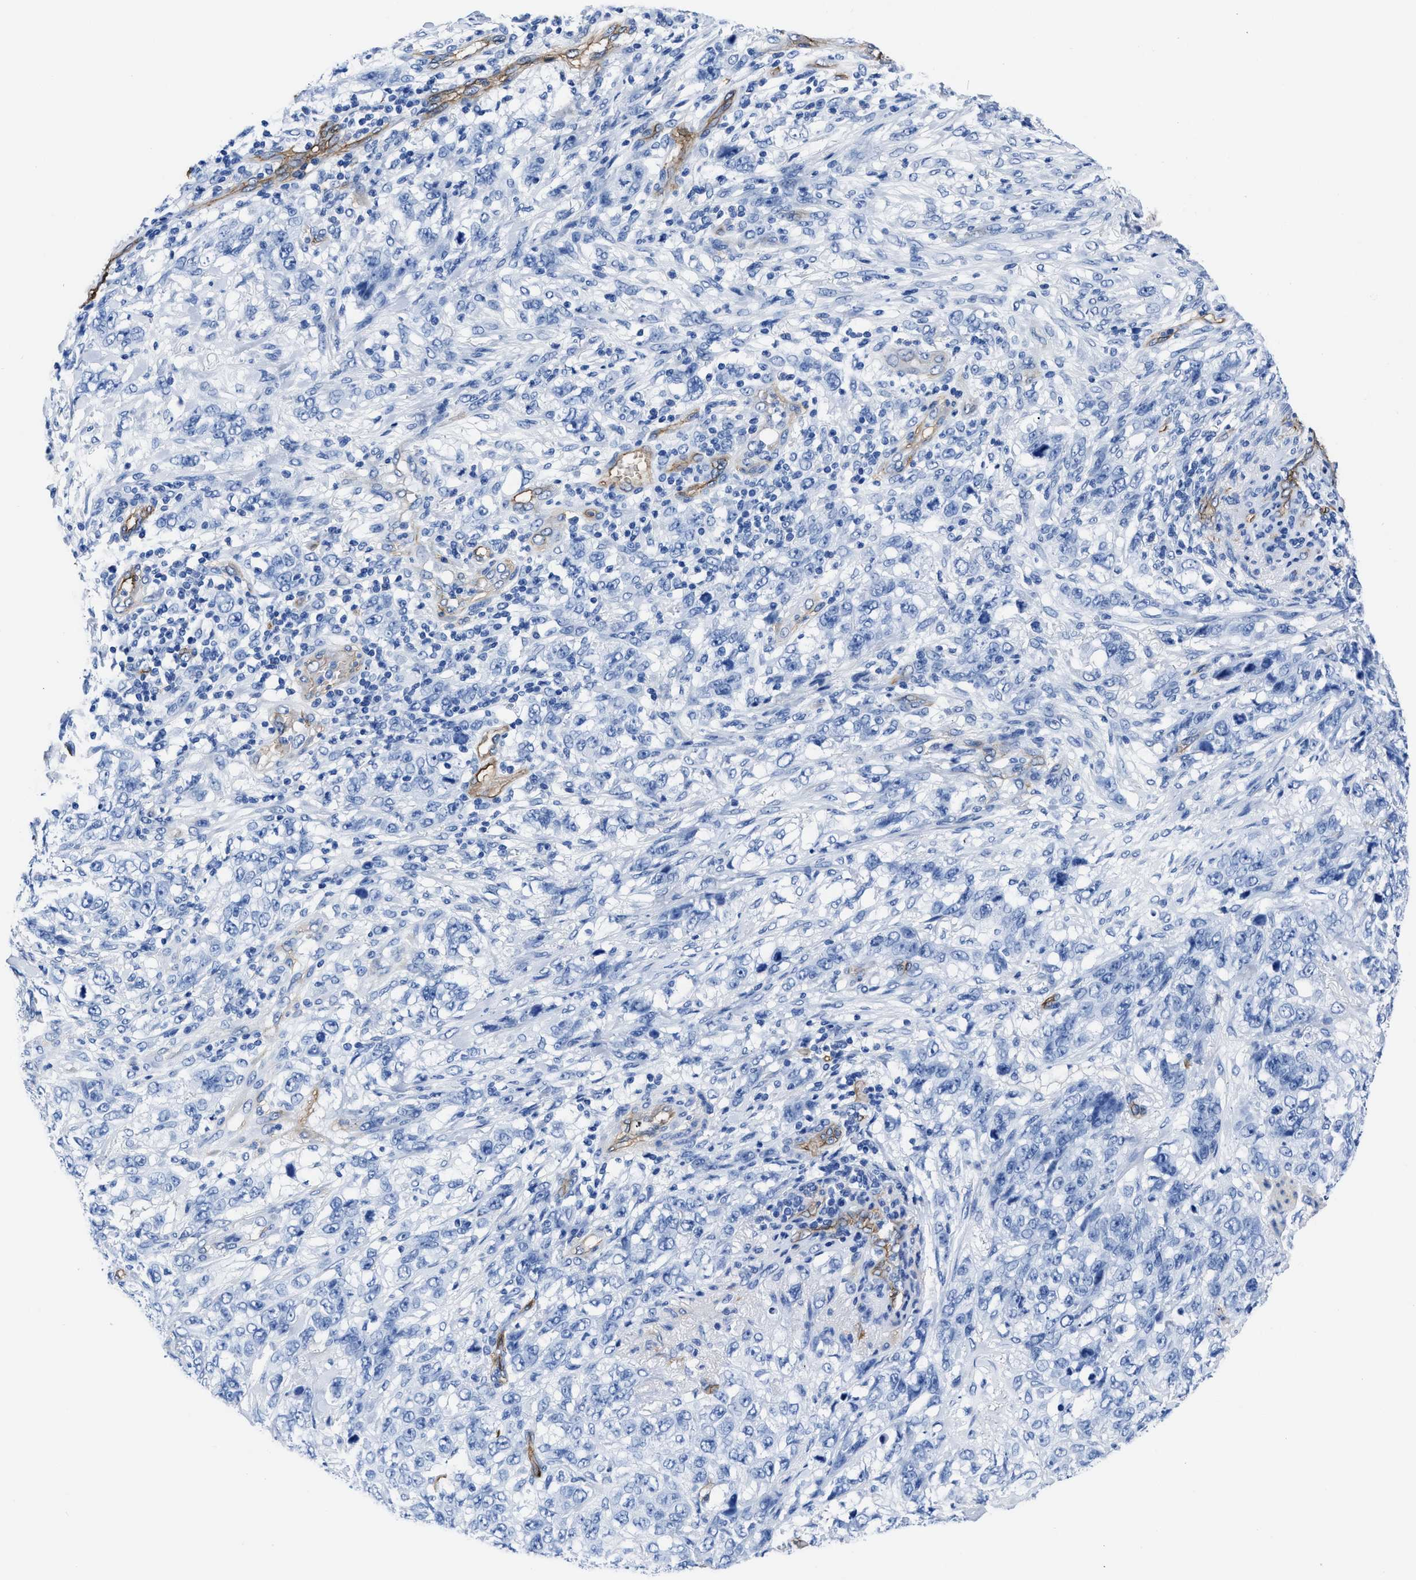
{"staining": {"intensity": "negative", "quantity": "none", "location": "none"}, "tissue": "stomach cancer", "cell_type": "Tumor cells", "image_type": "cancer", "snomed": [{"axis": "morphology", "description": "Adenocarcinoma, NOS"}, {"axis": "topography", "description": "Stomach"}], "caption": "Stomach cancer (adenocarcinoma) stained for a protein using immunohistochemistry (IHC) shows no positivity tumor cells.", "gene": "AQP1", "patient": {"sex": "male", "age": 48}}